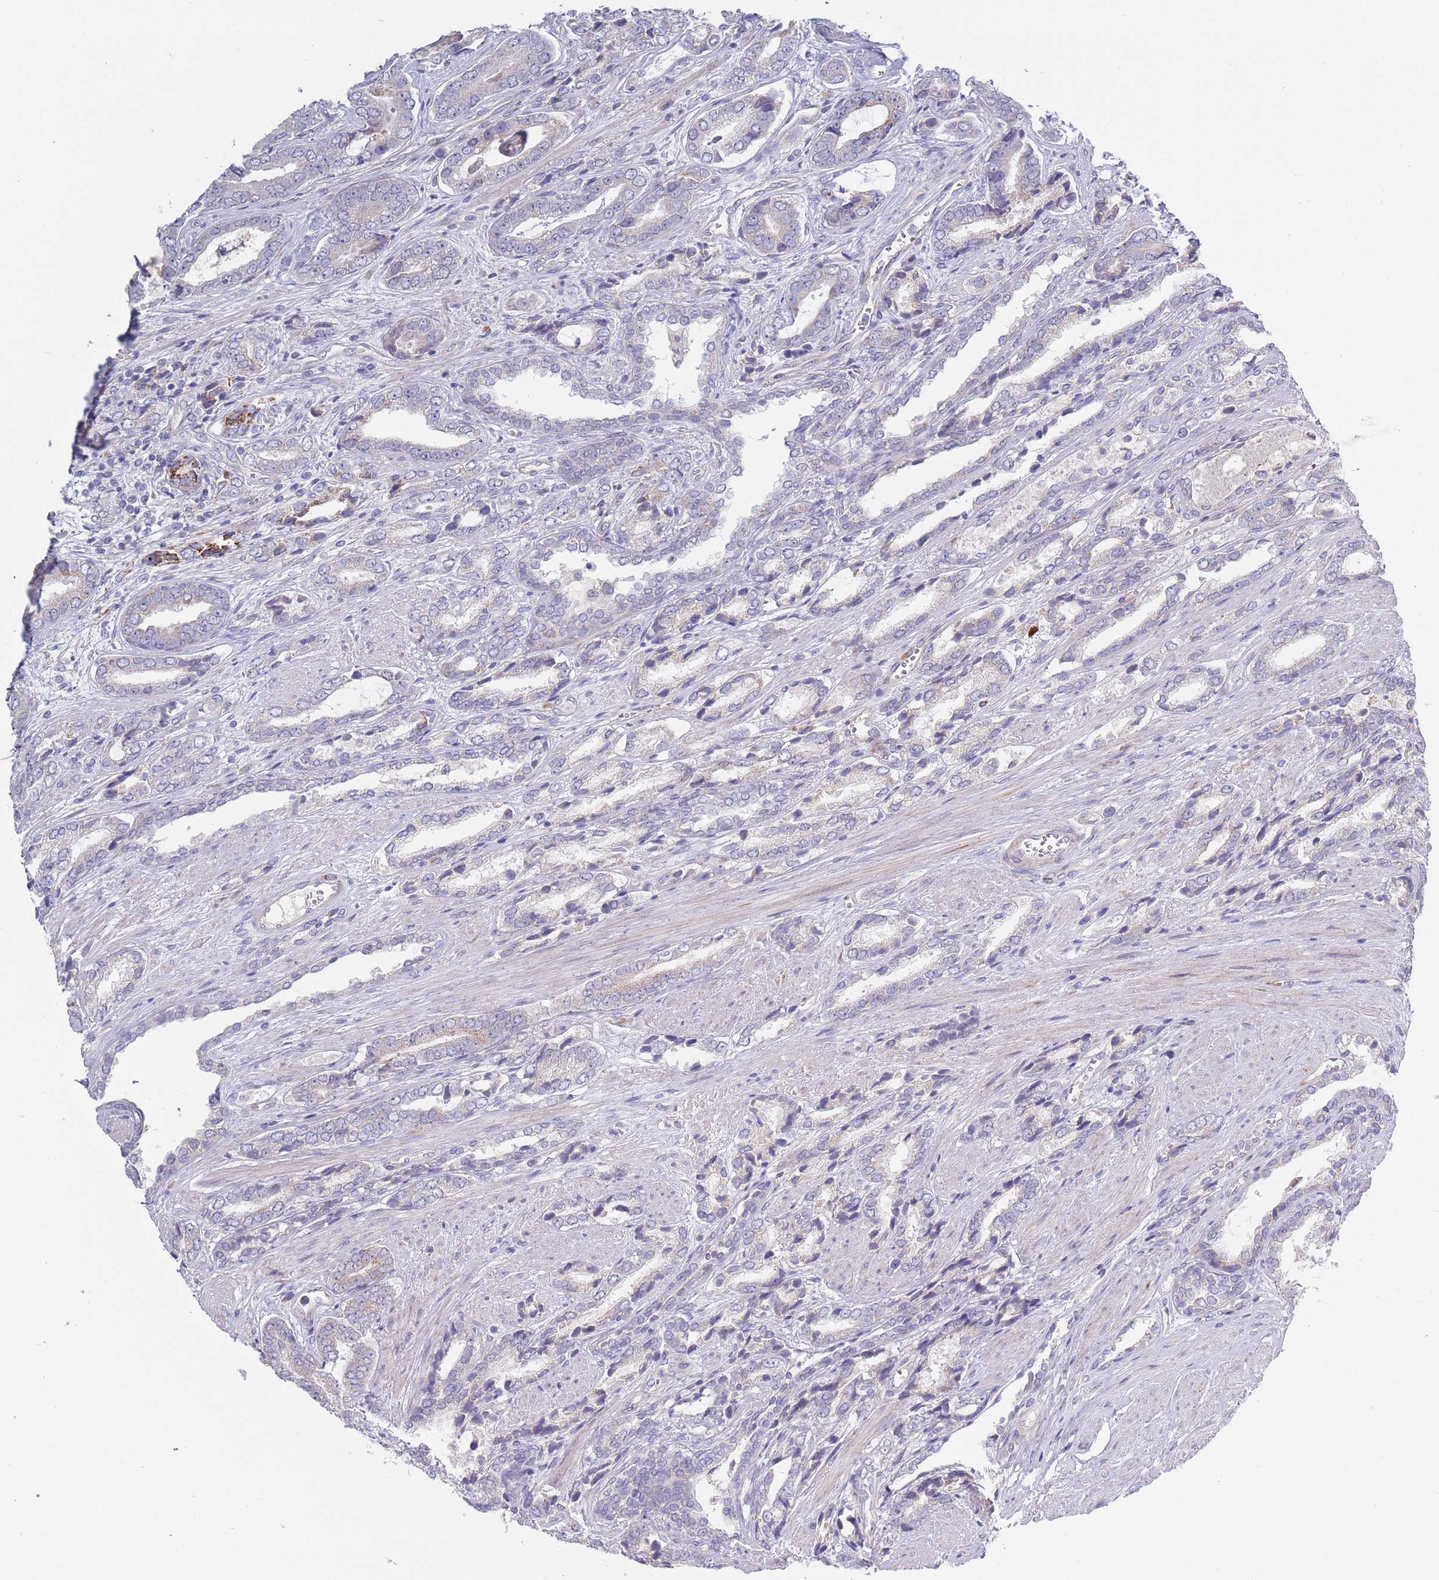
{"staining": {"intensity": "negative", "quantity": "none", "location": "none"}, "tissue": "prostate cancer", "cell_type": "Tumor cells", "image_type": "cancer", "snomed": [{"axis": "morphology", "description": "Adenocarcinoma, NOS"}, {"axis": "topography", "description": "Prostate and seminal vesicle, NOS"}], "caption": "Immunohistochemistry histopathology image of neoplastic tissue: prostate cancer stained with DAB (3,3'-diaminobenzidine) displays no significant protein positivity in tumor cells.", "gene": "TYW1", "patient": {"sex": "male", "age": 76}}